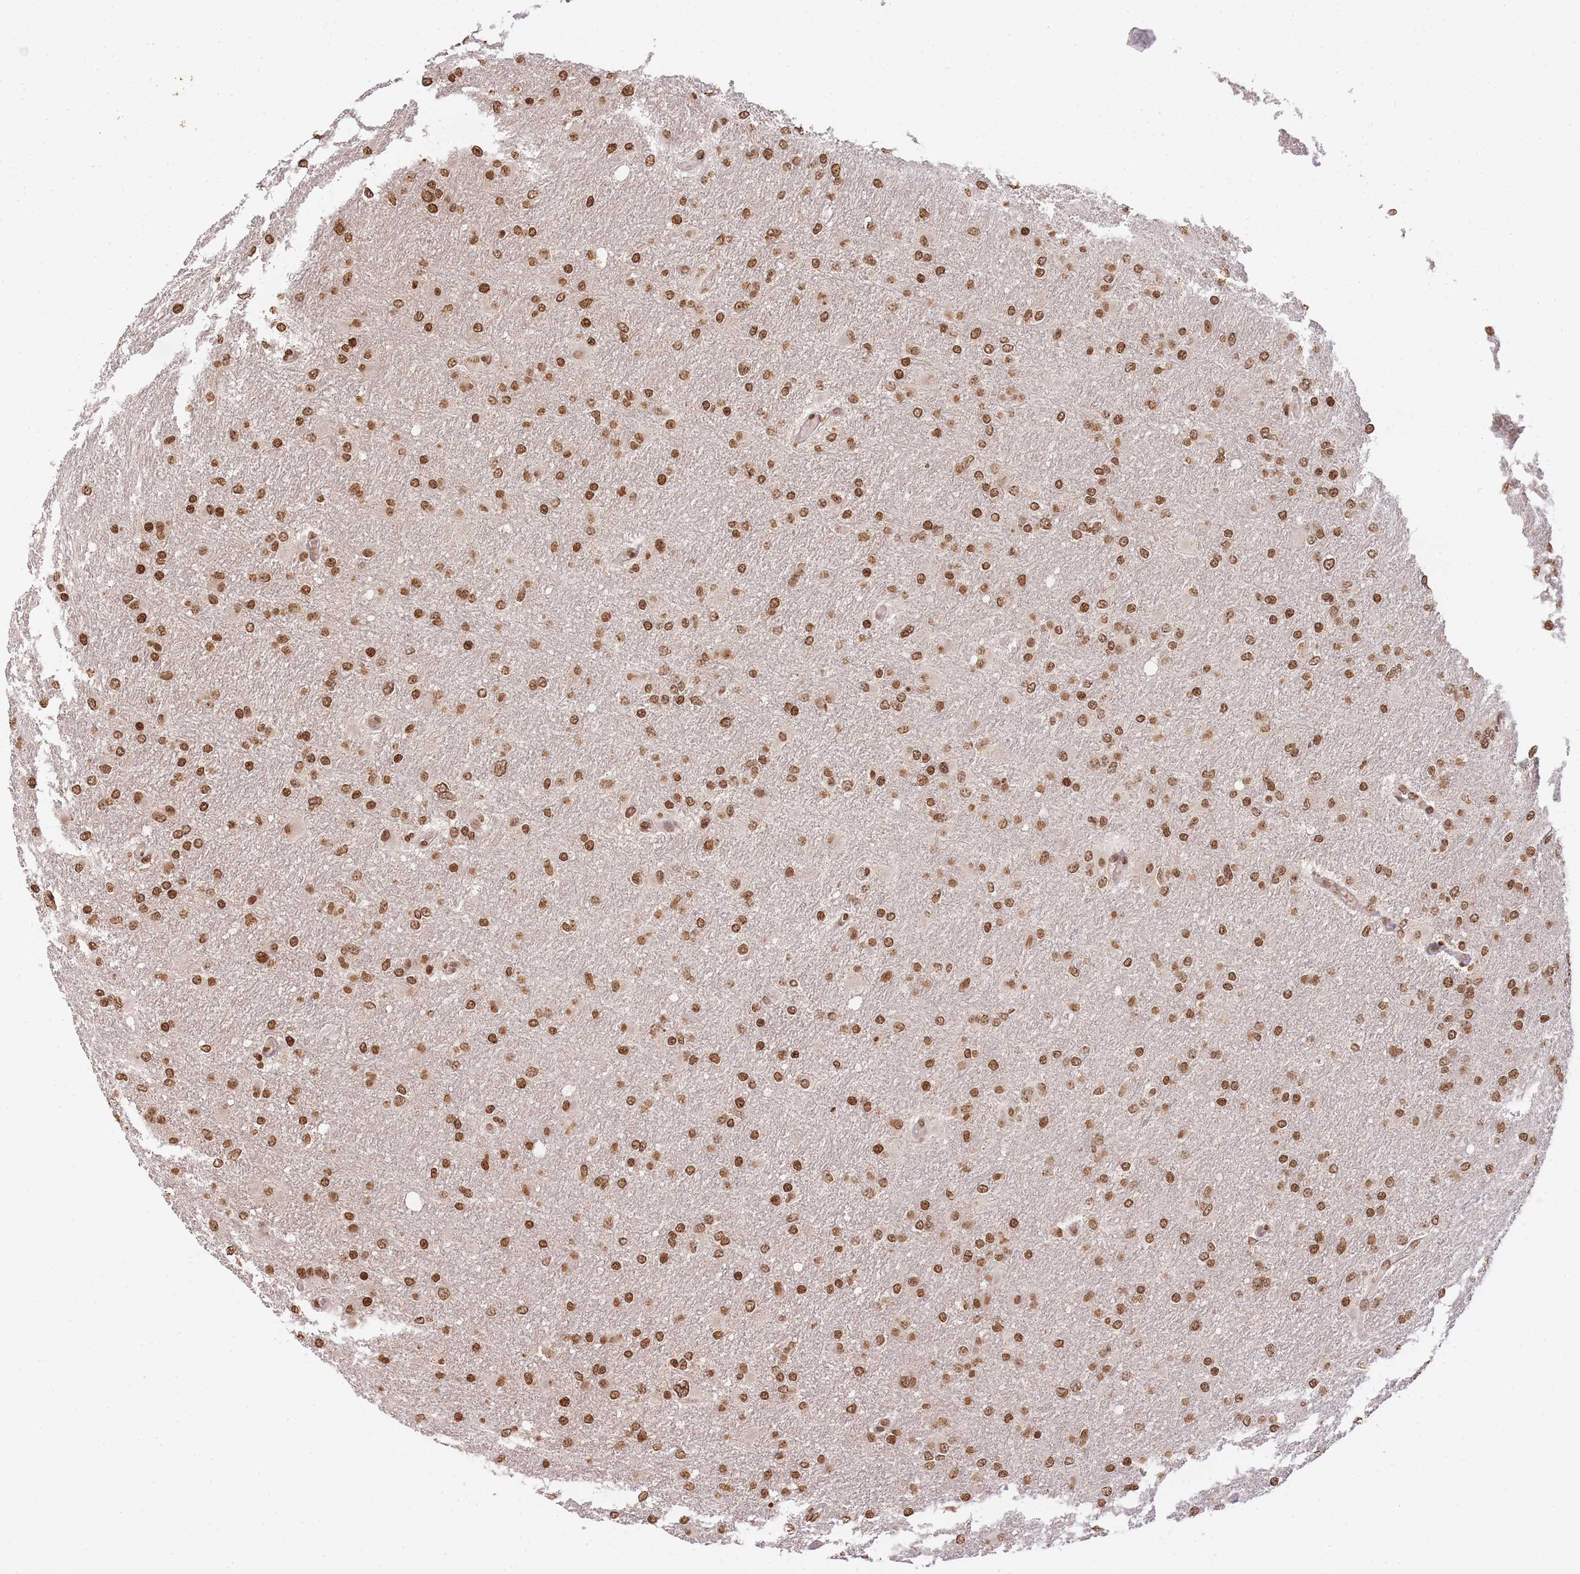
{"staining": {"intensity": "strong", "quantity": ">75%", "location": "nuclear"}, "tissue": "glioma", "cell_type": "Tumor cells", "image_type": "cancer", "snomed": [{"axis": "morphology", "description": "Glioma, malignant, High grade"}, {"axis": "topography", "description": "Cerebral cortex"}], "caption": "Protein expression by immunohistochemistry (IHC) exhibits strong nuclear positivity in approximately >75% of tumor cells in malignant high-grade glioma.", "gene": "WWTR1", "patient": {"sex": "female", "age": 36}}